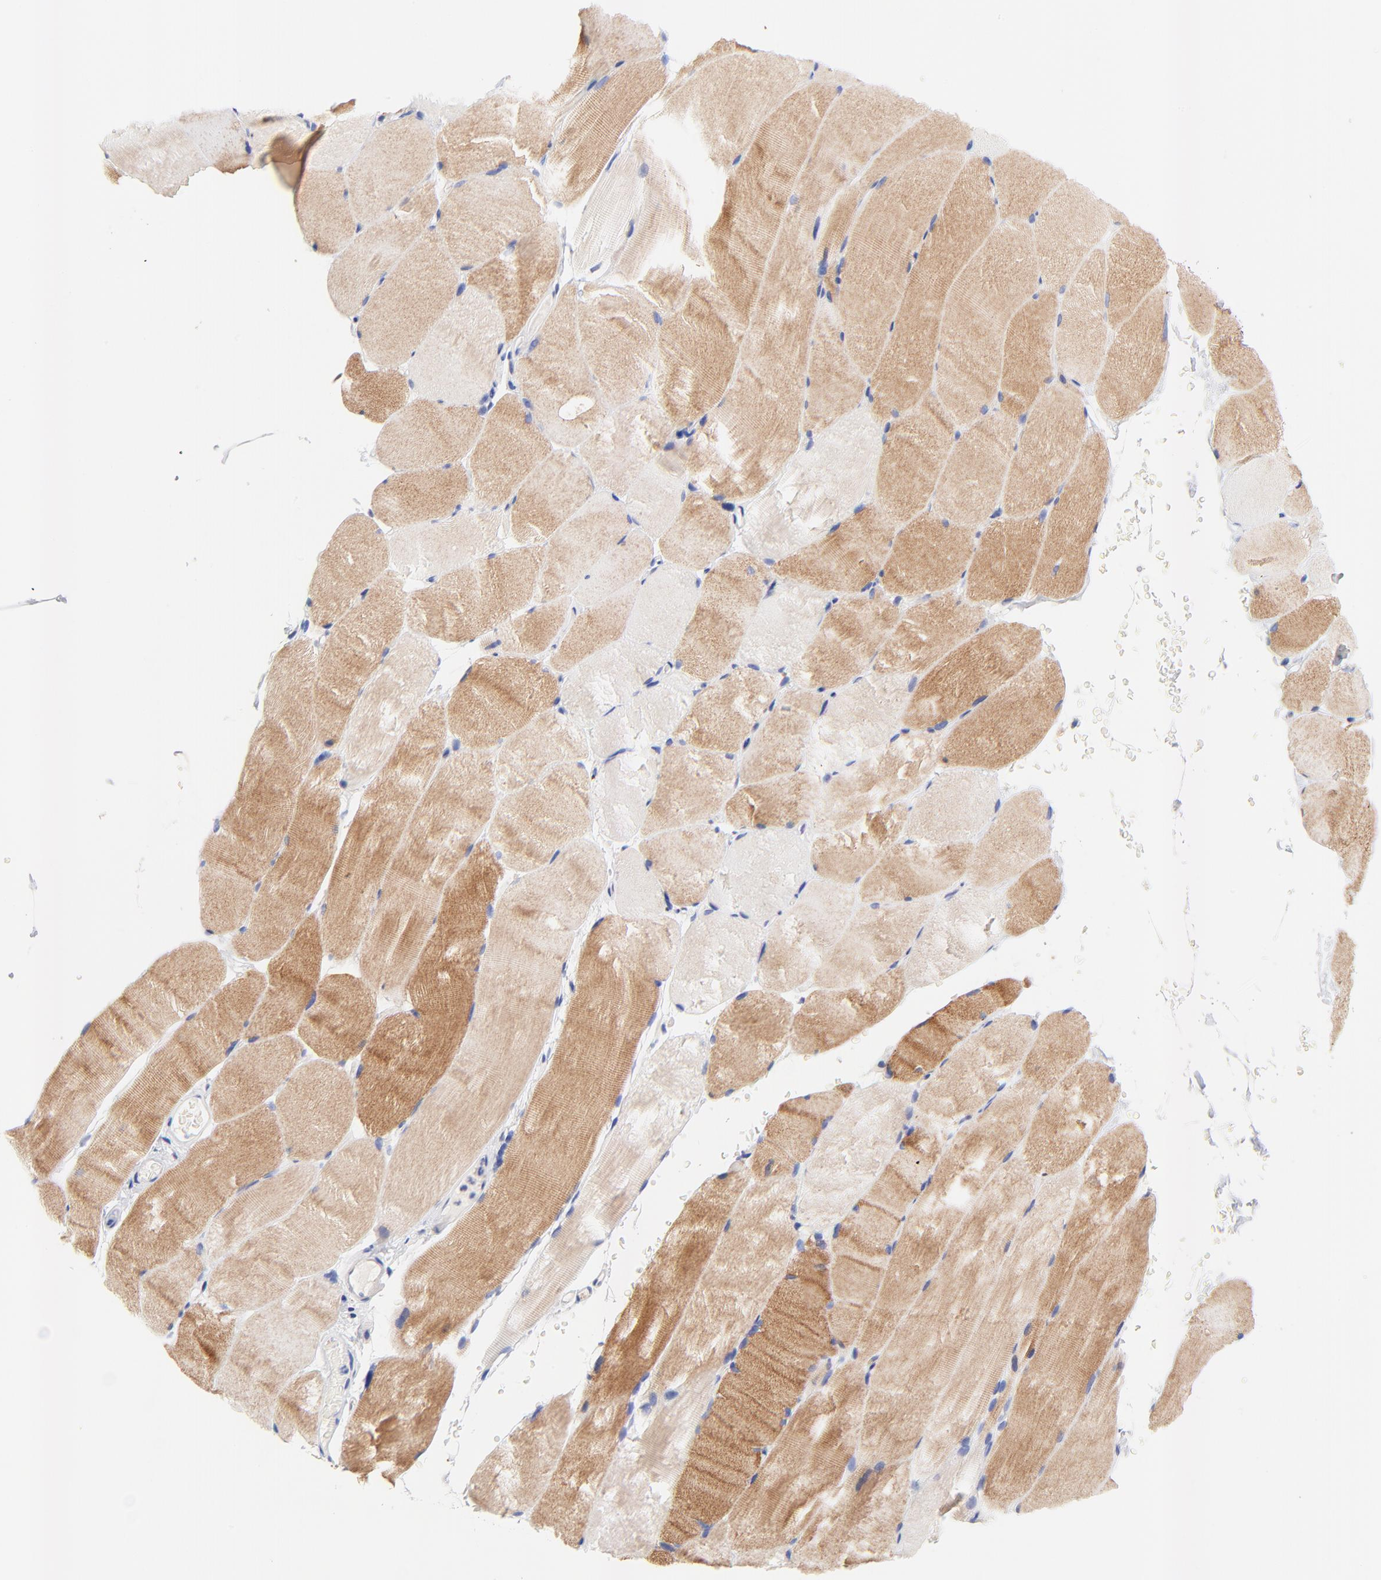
{"staining": {"intensity": "moderate", "quantity": "25%-75%", "location": "cytoplasmic/membranous"}, "tissue": "skeletal muscle", "cell_type": "Myocytes", "image_type": "normal", "snomed": [{"axis": "morphology", "description": "Normal tissue, NOS"}, {"axis": "topography", "description": "Skeletal muscle"}, {"axis": "topography", "description": "Parathyroid gland"}], "caption": "Protein staining of normal skeletal muscle shows moderate cytoplasmic/membranous positivity in approximately 25%-75% of myocytes. (brown staining indicates protein expression, while blue staining denotes nuclei).", "gene": "FAM117B", "patient": {"sex": "female", "age": 37}}